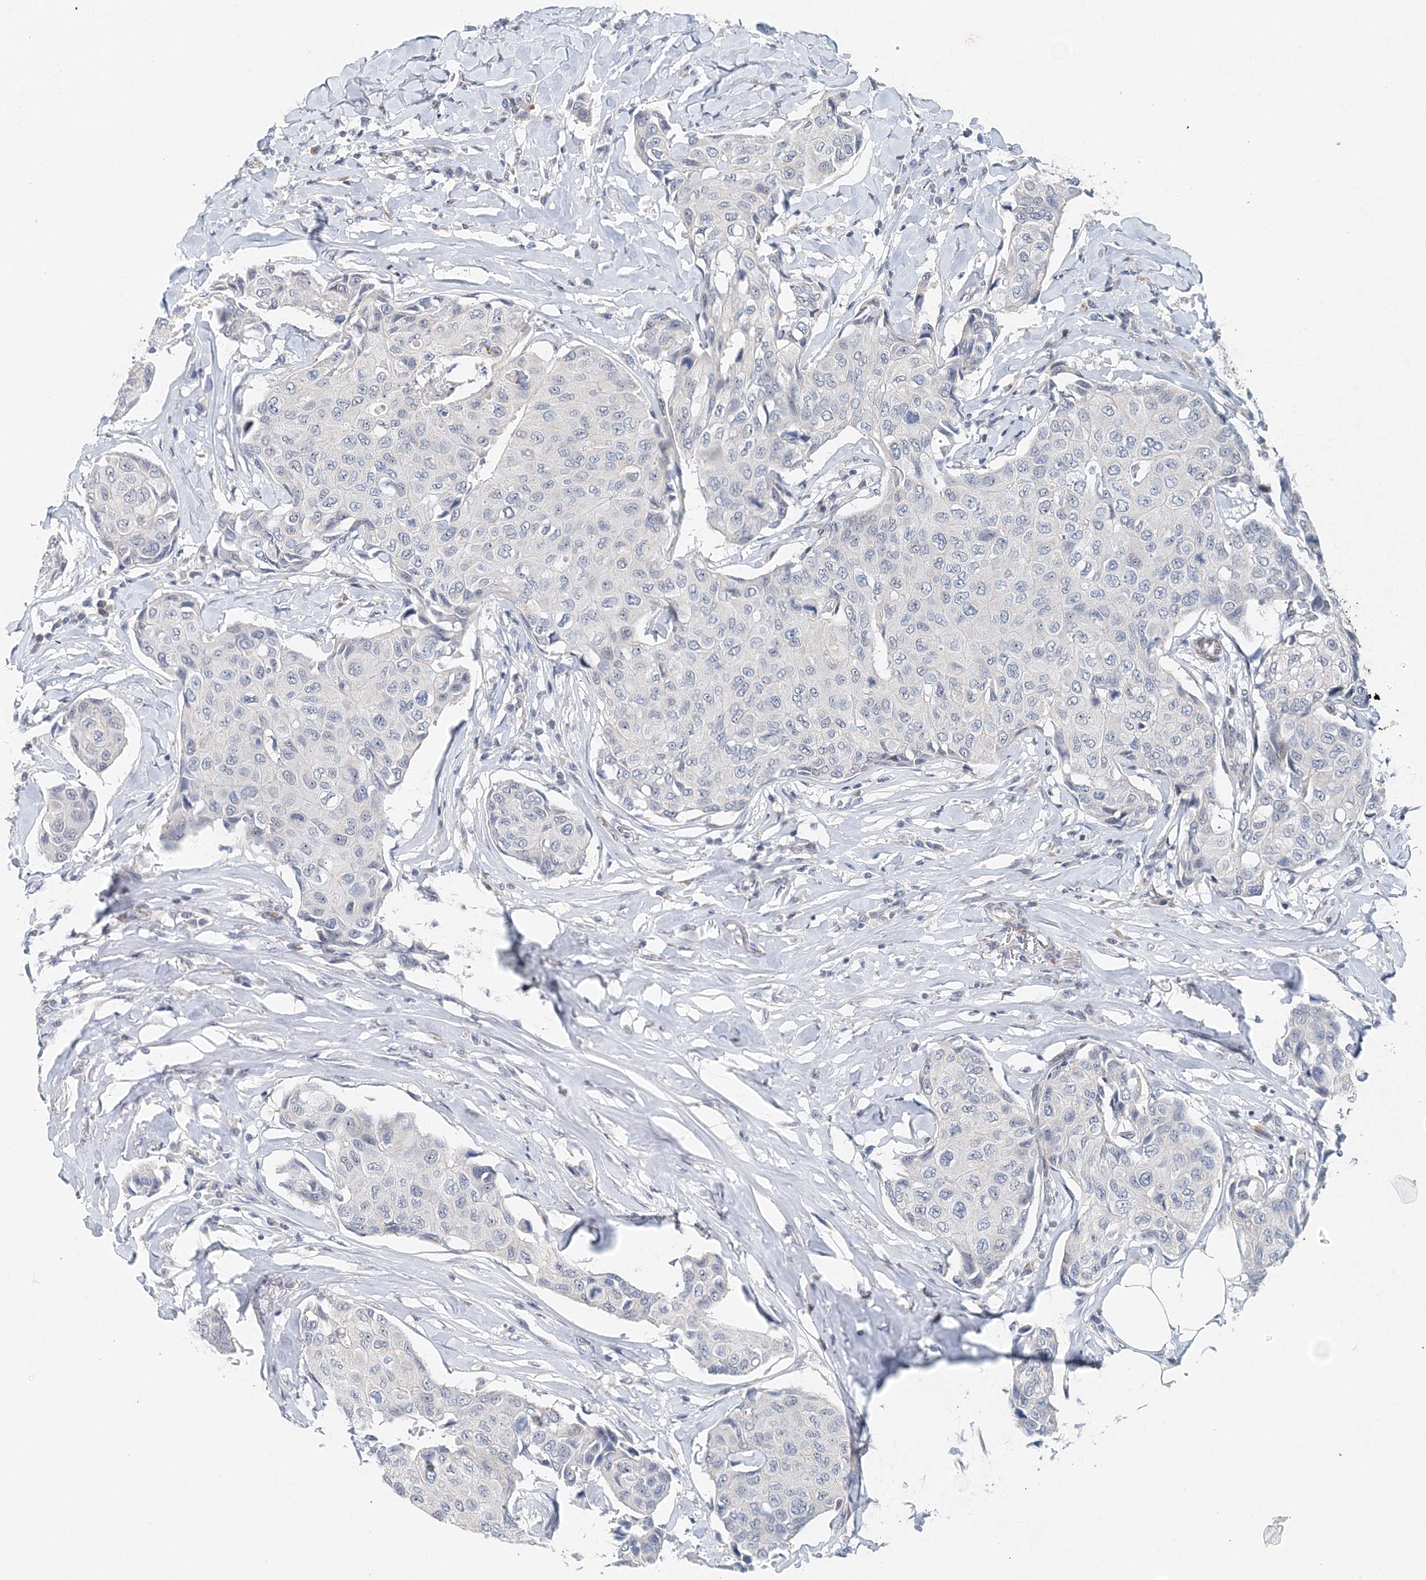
{"staining": {"intensity": "negative", "quantity": "none", "location": "none"}, "tissue": "breast cancer", "cell_type": "Tumor cells", "image_type": "cancer", "snomed": [{"axis": "morphology", "description": "Duct carcinoma"}, {"axis": "topography", "description": "Breast"}], "caption": "Breast invasive ductal carcinoma stained for a protein using immunohistochemistry displays no expression tumor cells.", "gene": "UIMC1", "patient": {"sex": "female", "age": 80}}